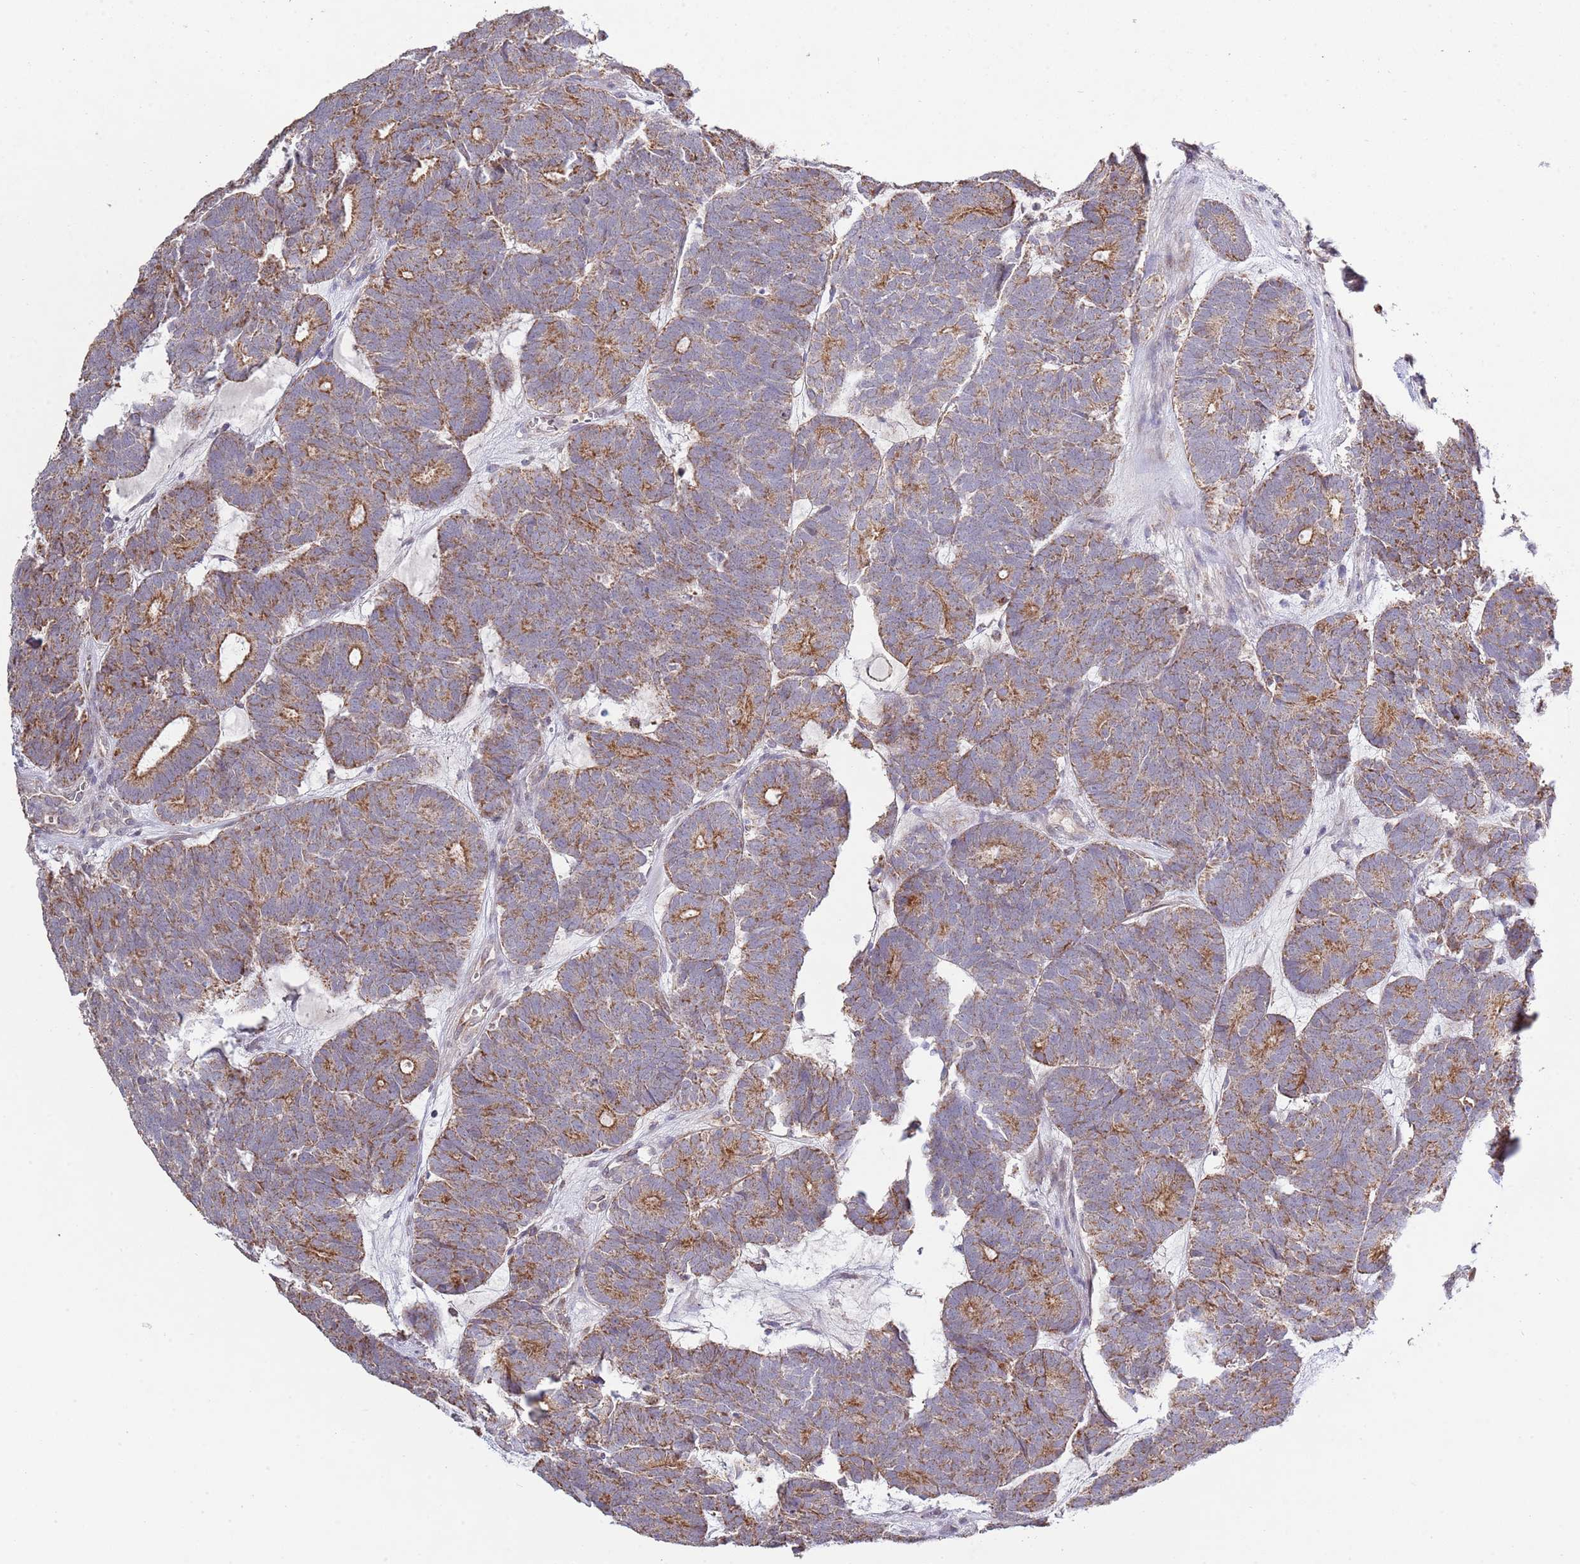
{"staining": {"intensity": "moderate", "quantity": ">75%", "location": "cytoplasmic/membranous"}, "tissue": "head and neck cancer", "cell_type": "Tumor cells", "image_type": "cancer", "snomed": [{"axis": "morphology", "description": "Adenocarcinoma, NOS"}, {"axis": "topography", "description": "Head-Neck"}], "caption": "Head and neck cancer stained with DAB IHC shows medium levels of moderate cytoplasmic/membranous staining in about >75% of tumor cells.", "gene": "IVD", "patient": {"sex": "female", "age": 81}}